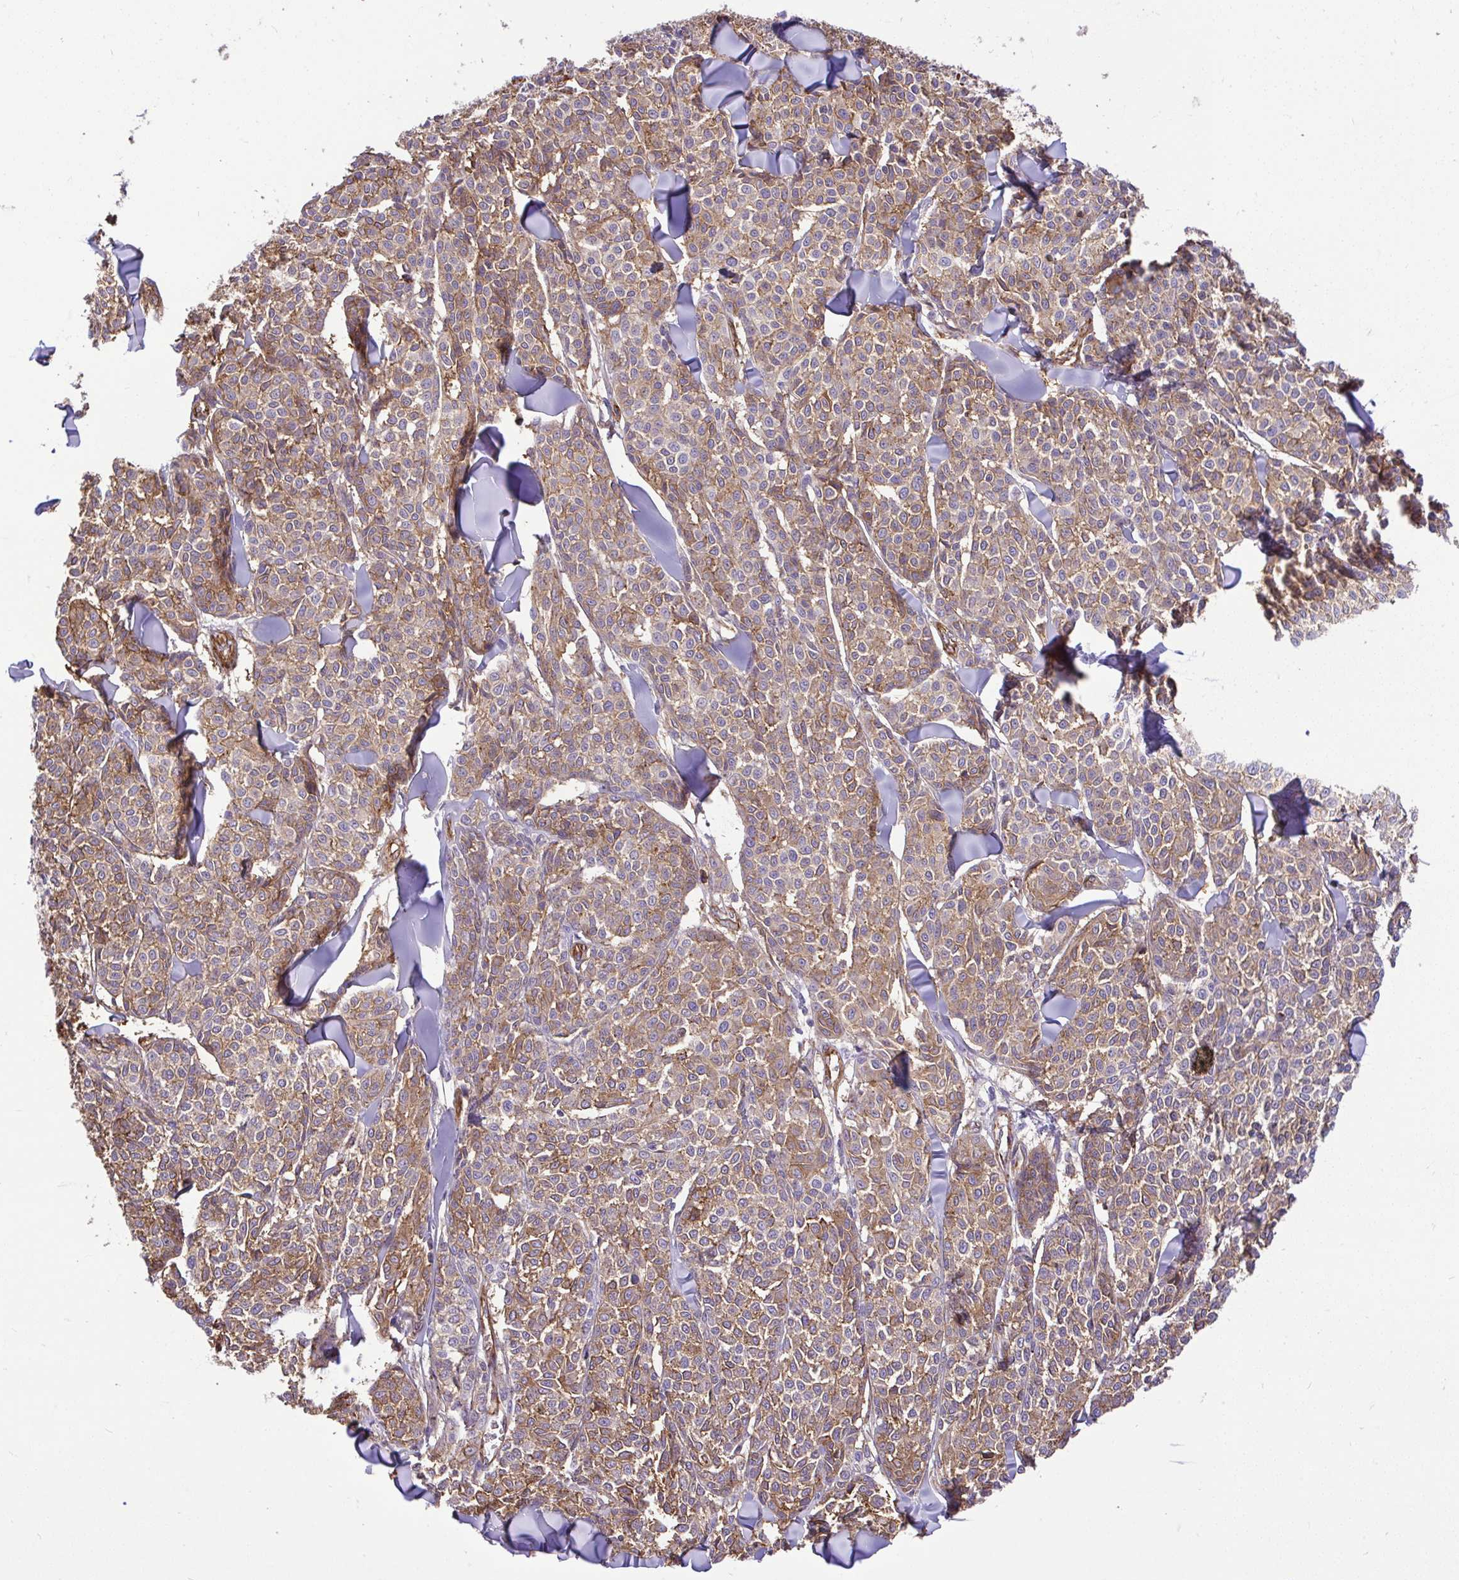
{"staining": {"intensity": "moderate", "quantity": ">75%", "location": "cytoplasmic/membranous"}, "tissue": "melanoma", "cell_type": "Tumor cells", "image_type": "cancer", "snomed": [{"axis": "morphology", "description": "Malignant melanoma, NOS"}, {"axis": "topography", "description": "Skin"}], "caption": "Brown immunohistochemical staining in malignant melanoma reveals moderate cytoplasmic/membranous expression in about >75% of tumor cells.", "gene": "PTPRK", "patient": {"sex": "male", "age": 46}}